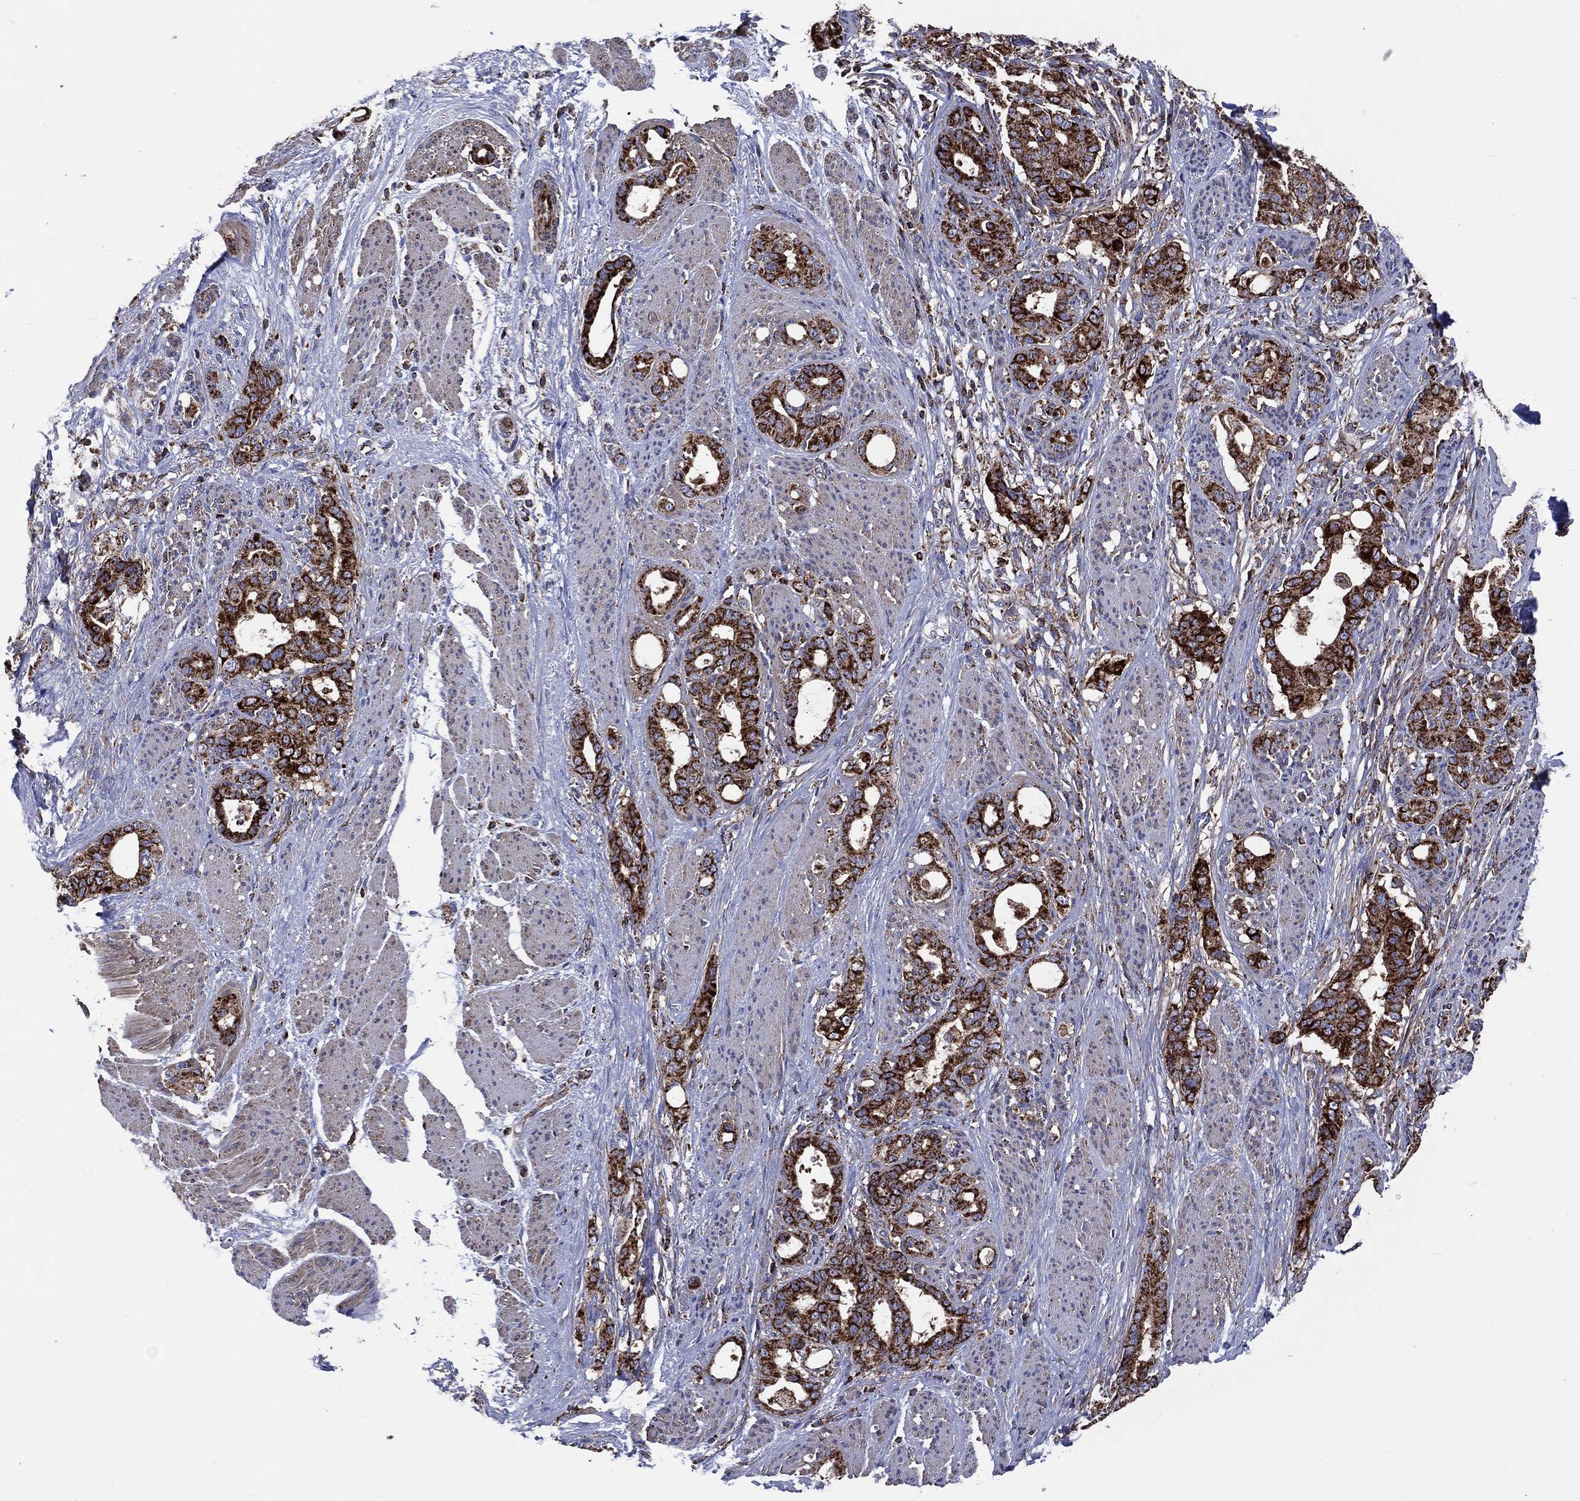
{"staining": {"intensity": "strong", "quantity": ">75%", "location": "cytoplasmic/membranous"}, "tissue": "stomach cancer", "cell_type": "Tumor cells", "image_type": "cancer", "snomed": [{"axis": "morphology", "description": "Normal tissue, NOS"}, {"axis": "morphology", "description": "Adenocarcinoma, NOS"}, {"axis": "topography", "description": "Esophagus"}, {"axis": "topography", "description": "Stomach, upper"}], "caption": "IHC (DAB) staining of stomach cancer demonstrates strong cytoplasmic/membranous protein positivity in approximately >75% of tumor cells. Immunohistochemistry (ihc) stains the protein of interest in brown and the nuclei are stained blue.", "gene": "ANKRD37", "patient": {"sex": "male", "age": 62}}